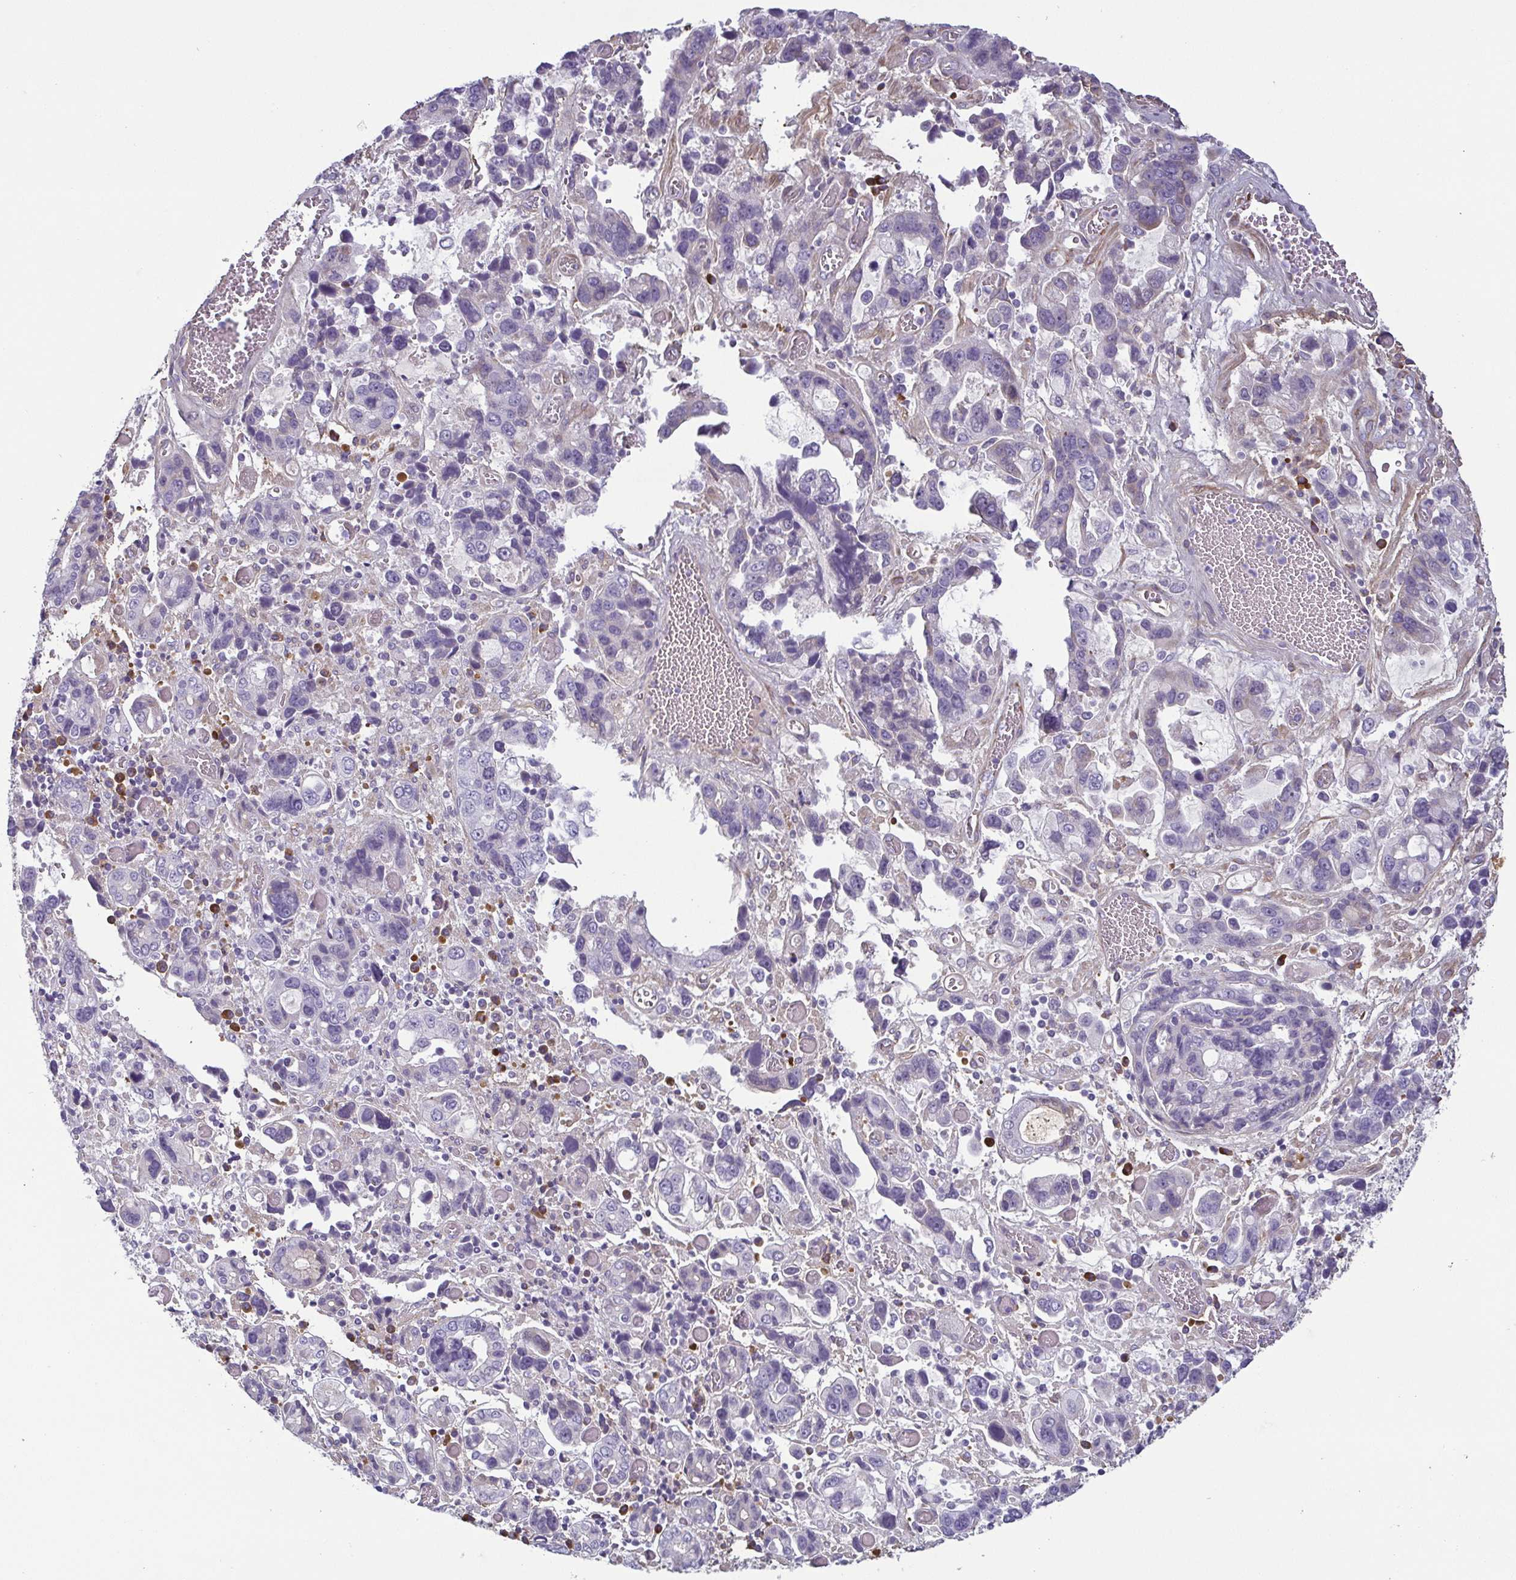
{"staining": {"intensity": "negative", "quantity": "none", "location": "none"}, "tissue": "stomach cancer", "cell_type": "Tumor cells", "image_type": "cancer", "snomed": [{"axis": "morphology", "description": "Adenocarcinoma, NOS"}, {"axis": "topography", "description": "Stomach, upper"}], "caption": "IHC micrograph of stomach cancer (adenocarcinoma) stained for a protein (brown), which reveals no staining in tumor cells.", "gene": "ECM1", "patient": {"sex": "female", "age": 81}}